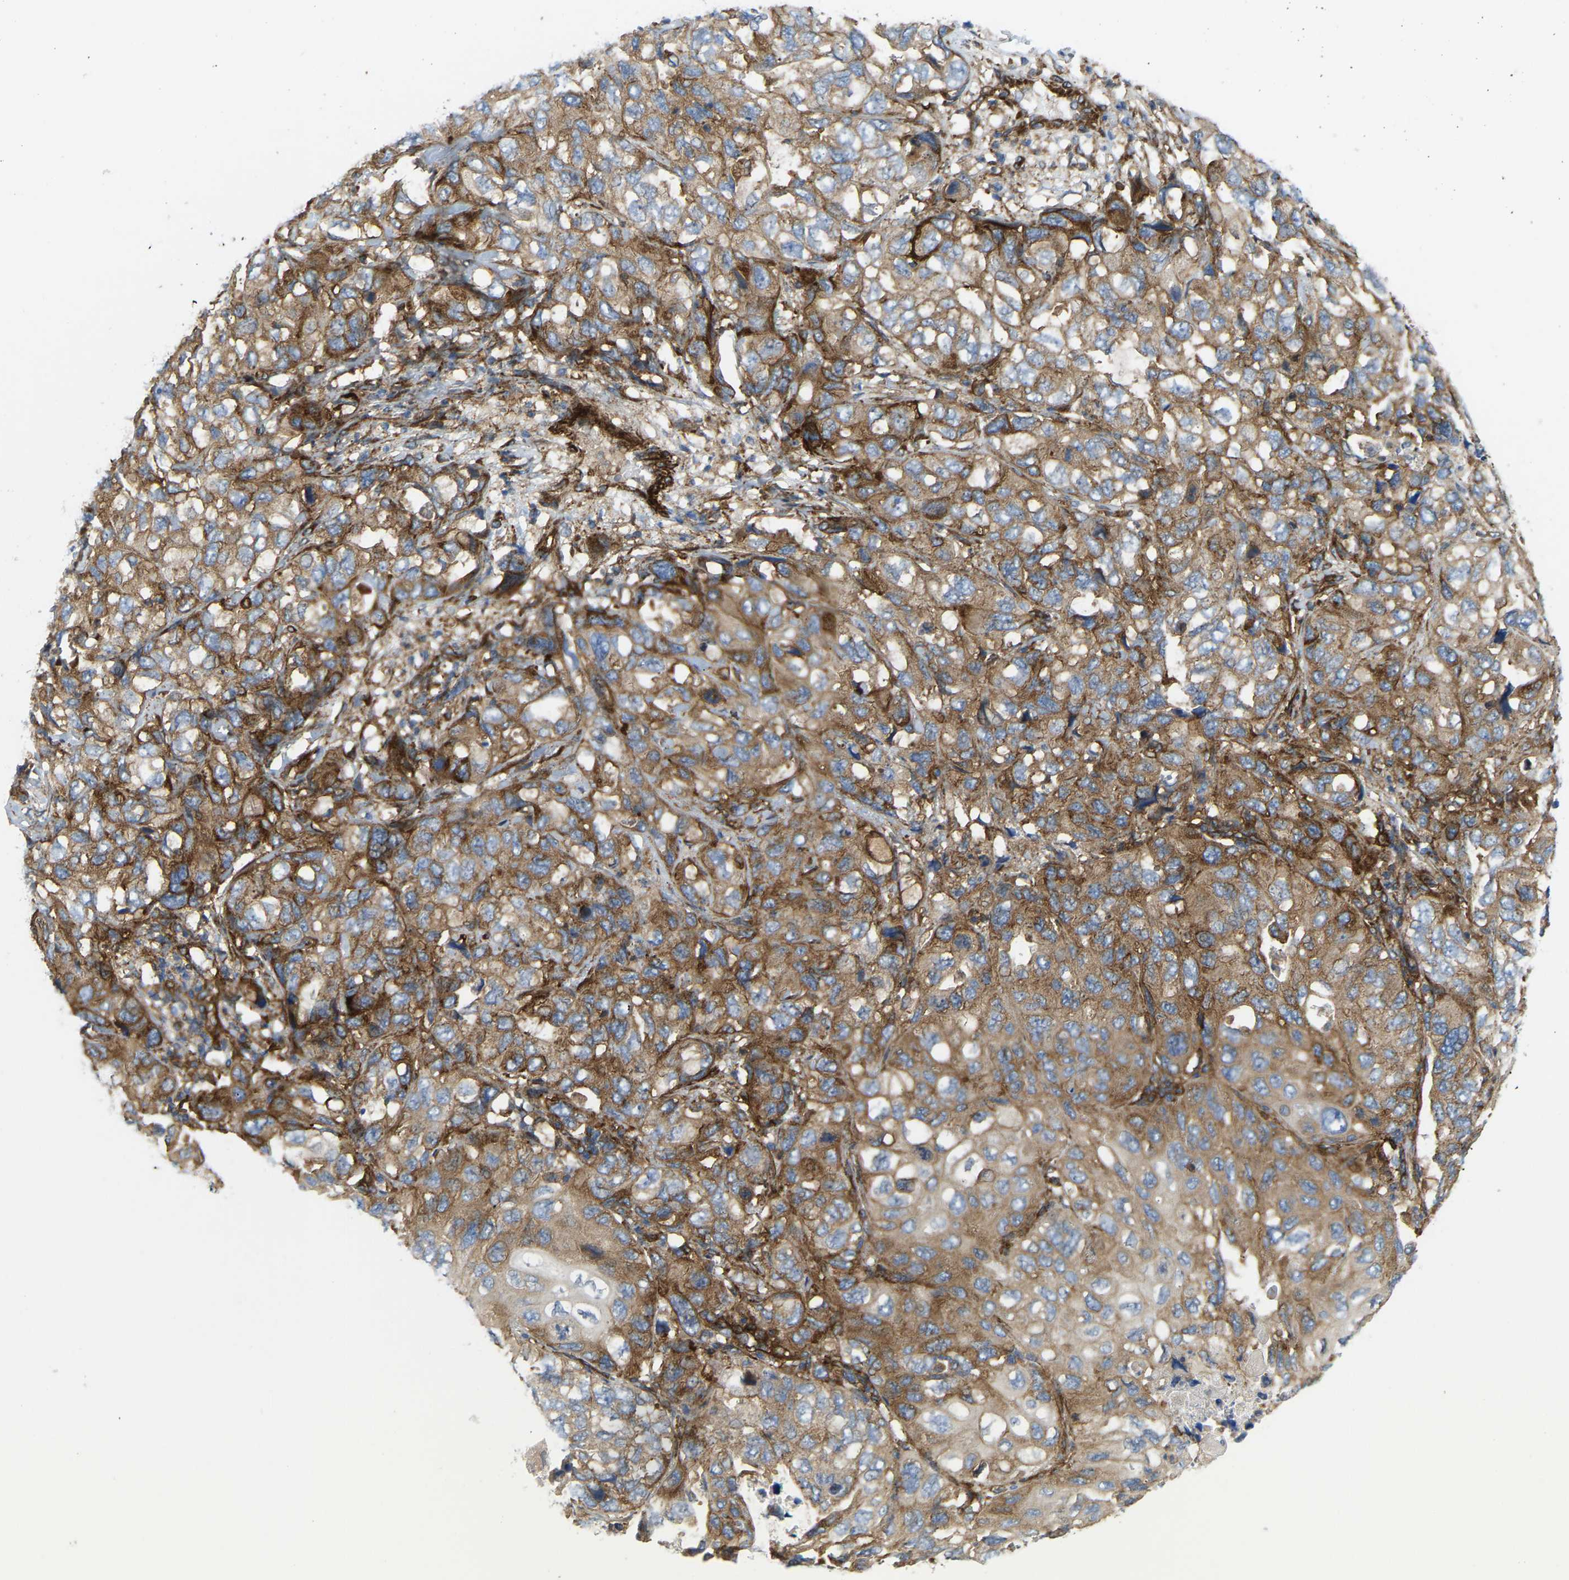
{"staining": {"intensity": "moderate", "quantity": ">75%", "location": "cytoplasmic/membranous"}, "tissue": "lung cancer", "cell_type": "Tumor cells", "image_type": "cancer", "snomed": [{"axis": "morphology", "description": "Squamous cell carcinoma, NOS"}, {"axis": "topography", "description": "Lung"}], "caption": "Immunohistochemistry histopathology image of squamous cell carcinoma (lung) stained for a protein (brown), which reveals medium levels of moderate cytoplasmic/membranous positivity in about >75% of tumor cells.", "gene": "PICALM", "patient": {"sex": "female", "age": 73}}